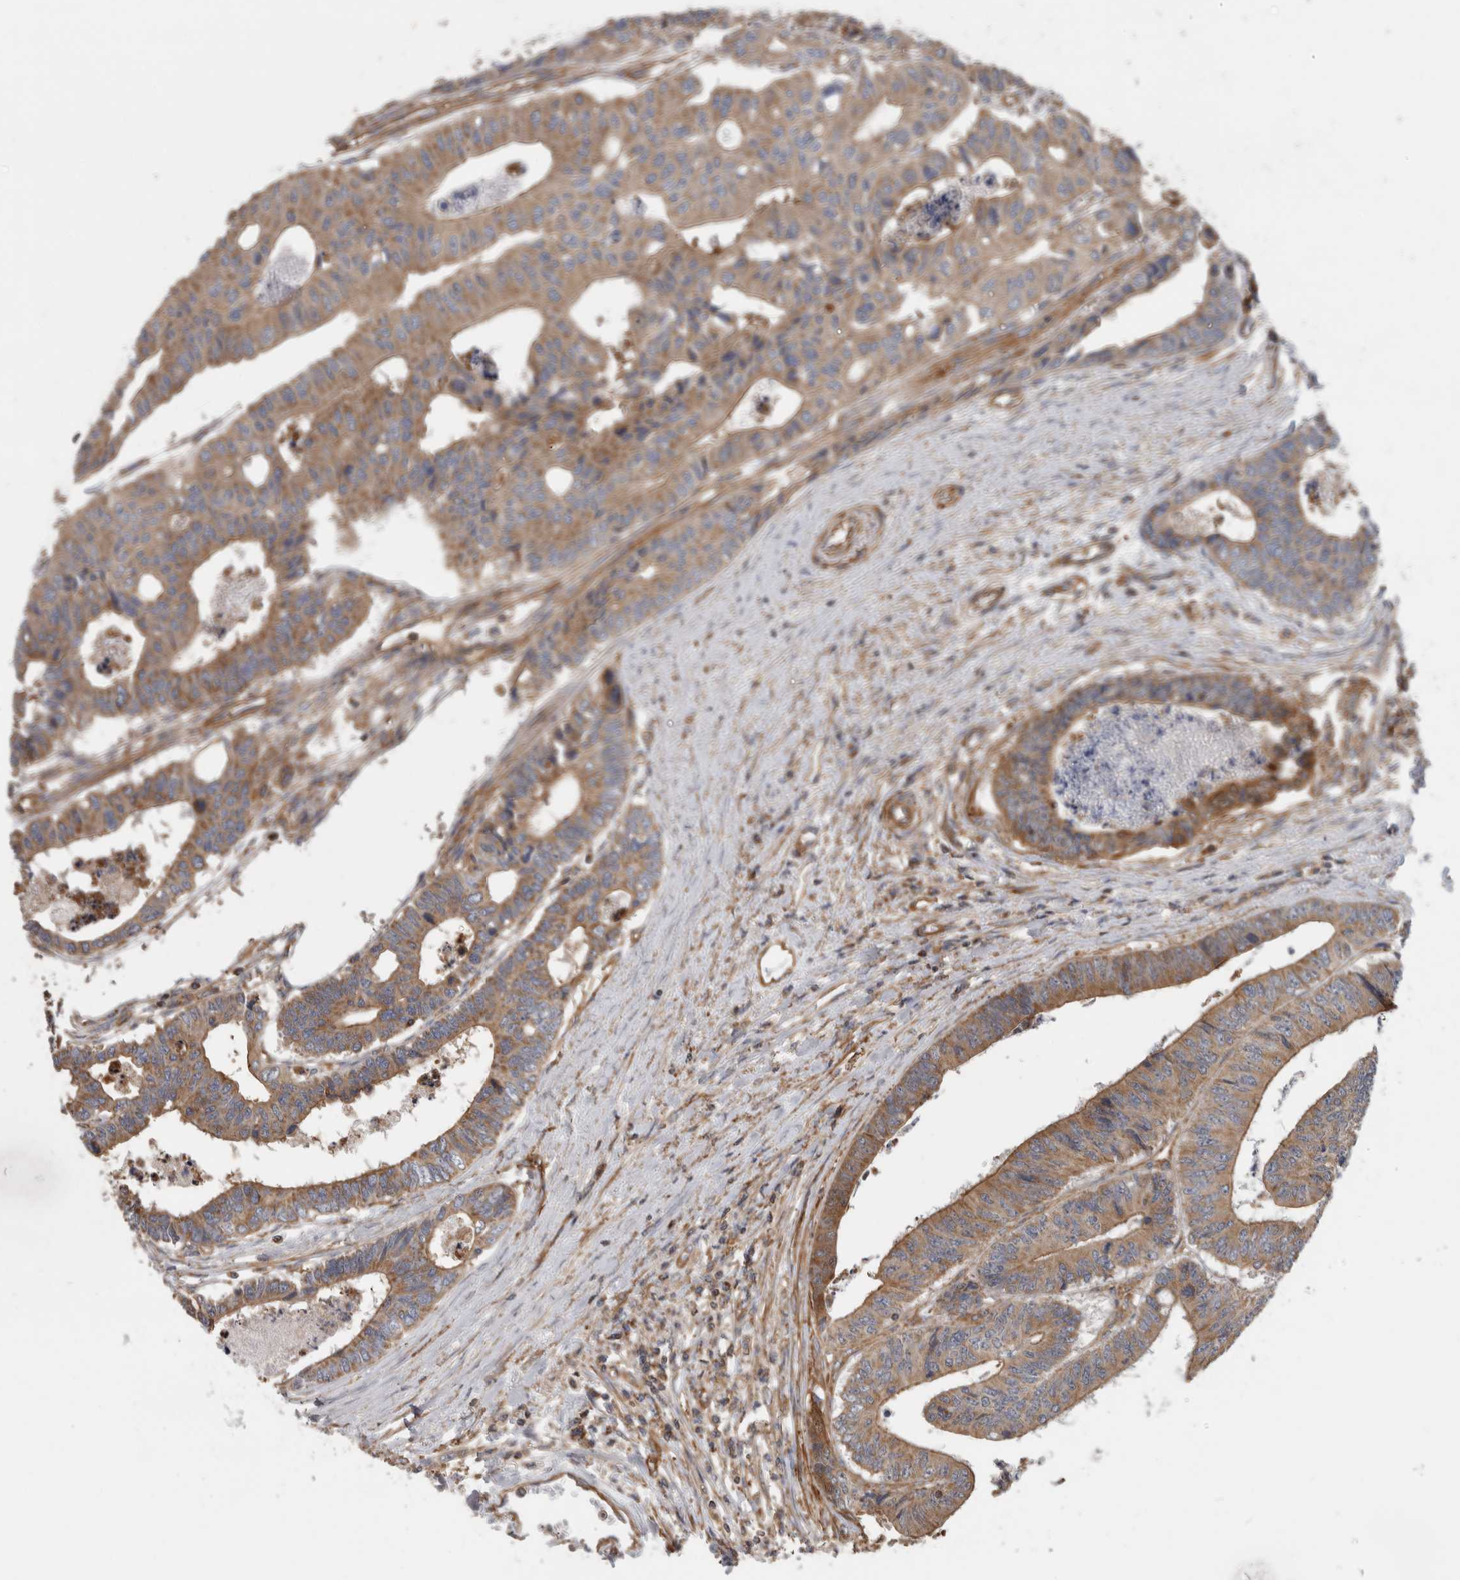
{"staining": {"intensity": "moderate", "quantity": ">75%", "location": "cytoplasmic/membranous"}, "tissue": "colorectal cancer", "cell_type": "Tumor cells", "image_type": "cancer", "snomed": [{"axis": "morphology", "description": "Adenocarcinoma, NOS"}, {"axis": "topography", "description": "Rectum"}], "caption": "Human adenocarcinoma (colorectal) stained for a protein (brown) displays moderate cytoplasmic/membranous positive expression in about >75% of tumor cells.", "gene": "SFXN2", "patient": {"sex": "male", "age": 84}}